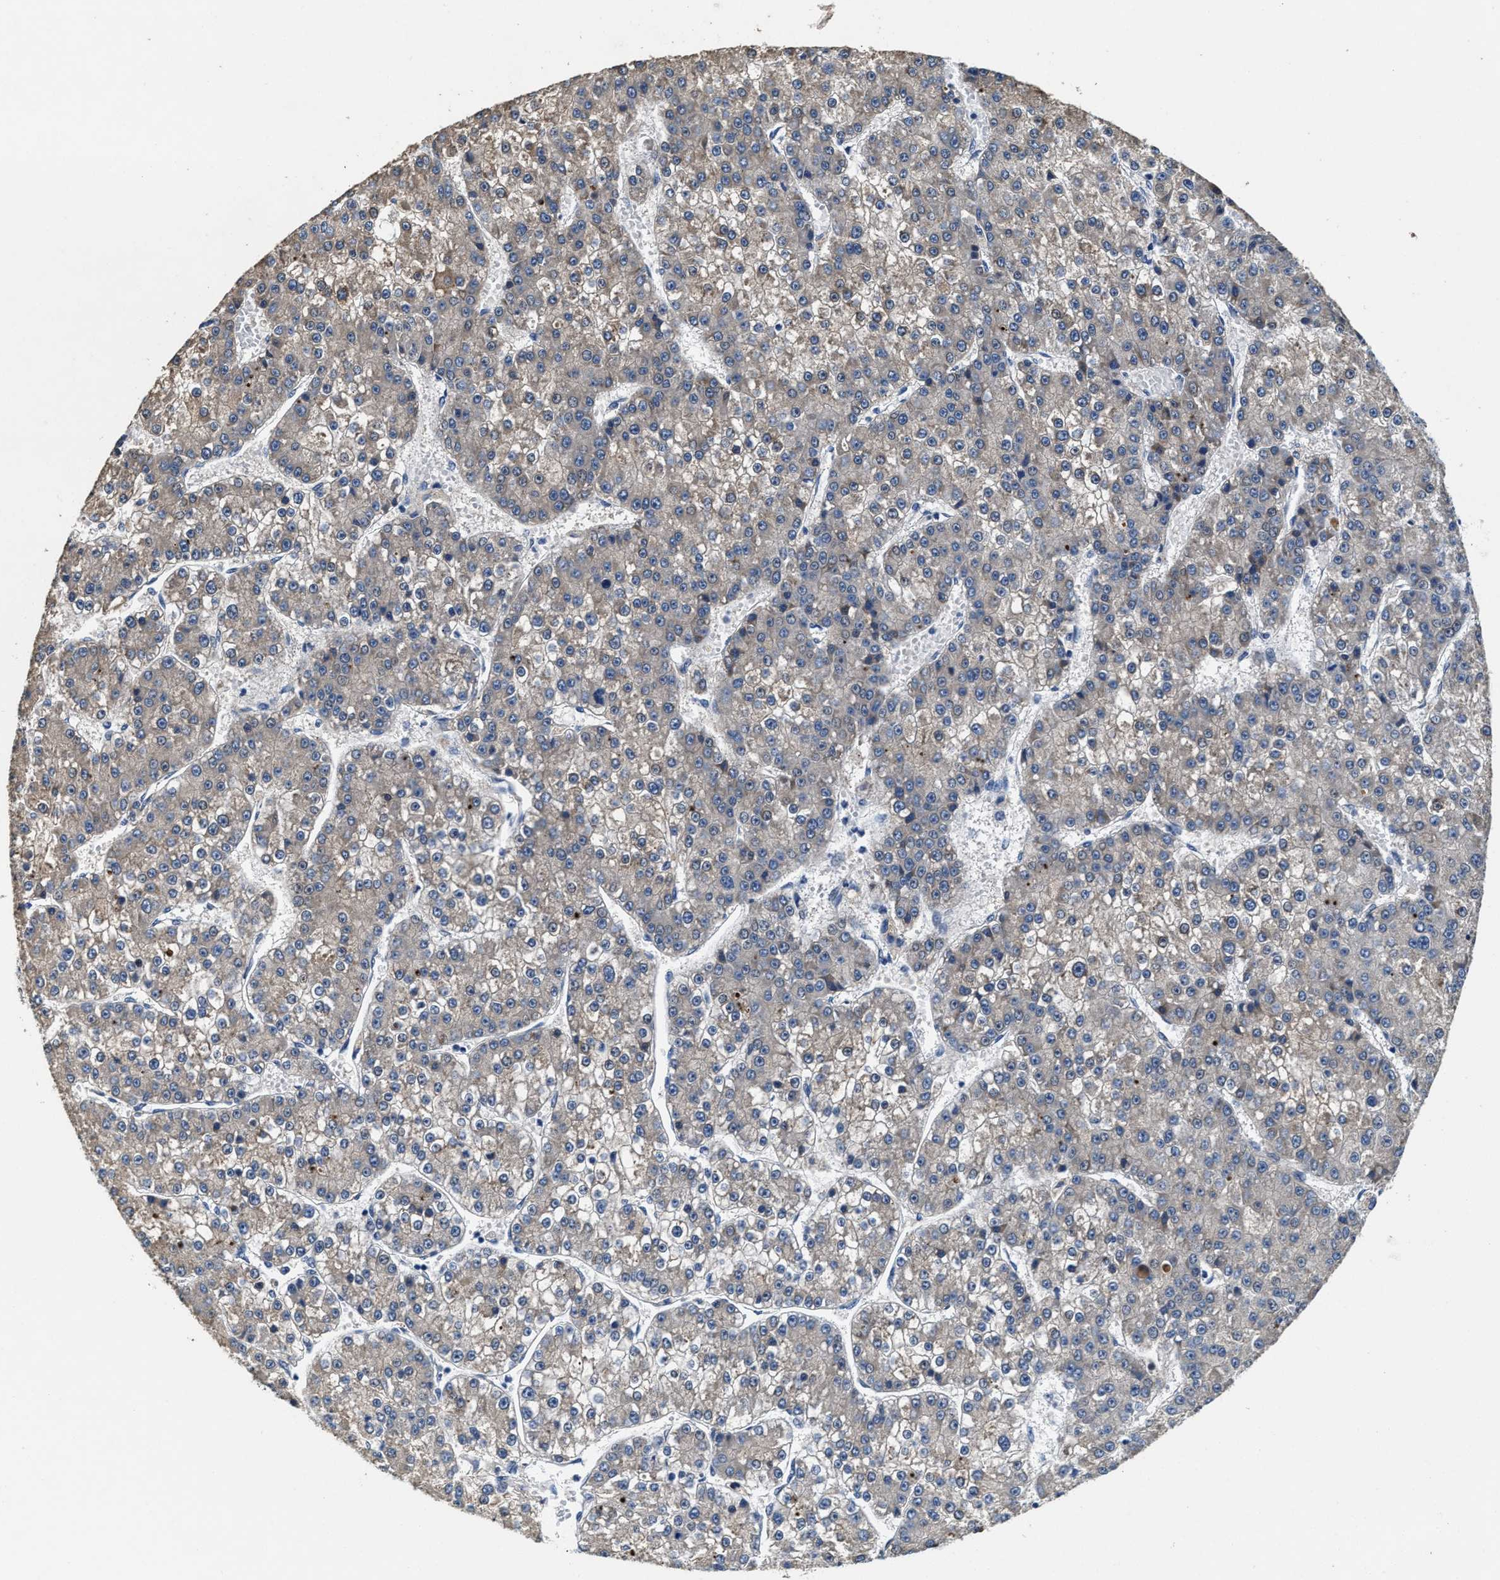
{"staining": {"intensity": "moderate", "quantity": "<25%", "location": "cytoplasmic/membranous"}, "tissue": "liver cancer", "cell_type": "Tumor cells", "image_type": "cancer", "snomed": [{"axis": "morphology", "description": "Carcinoma, Hepatocellular, NOS"}, {"axis": "topography", "description": "Liver"}], "caption": "Immunohistochemistry (DAB) staining of liver cancer (hepatocellular carcinoma) reveals moderate cytoplasmic/membranous protein expression in approximately <25% of tumor cells.", "gene": "PEG10", "patient": {"sex": "female", "age": 73}}